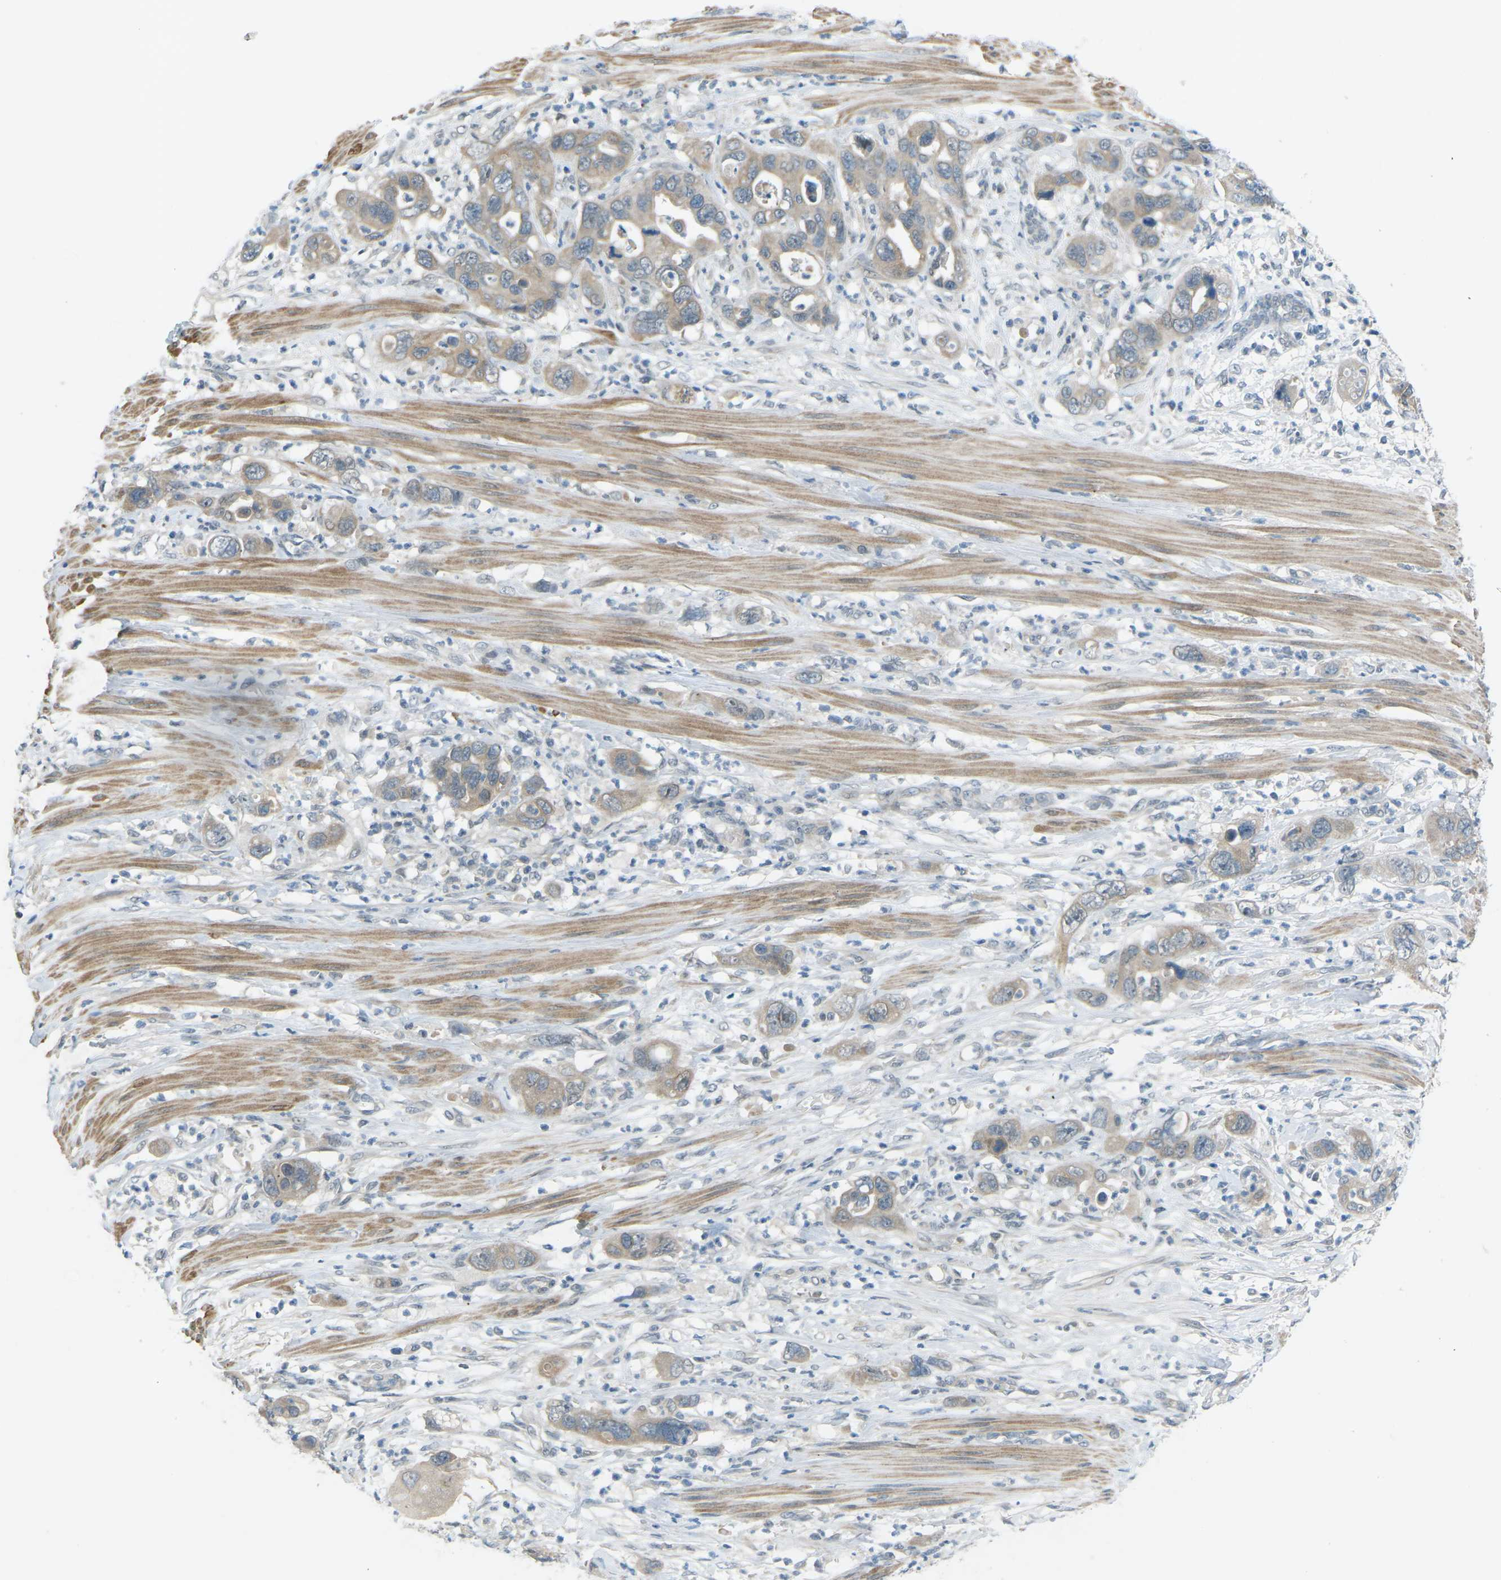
{"staining": {"intensity": "weak", "quantity": "25%-75%", "location": "cytoplasmic/membranous"}, "tissue": "pancreatic cancer", "cell_type": "Tumor cells", "image_type": "cancer", "snomed": [{"axis": "morphology", "description": "Adenocarcinoma, NOS"}, {"axis": "topography", "description": "Pancreas"}], "caption": "Immunohistochemistry (IHC) (DAB (3,3'-diaminobenzidine)) staining of human adenocarcinoma (pancreatic) shows weak cytoplasmic/membranous protein staining in approximately 25%-75% of tumor cells.", "gene": "RTN3", "patient": {"sex": "female", "age": 71}}